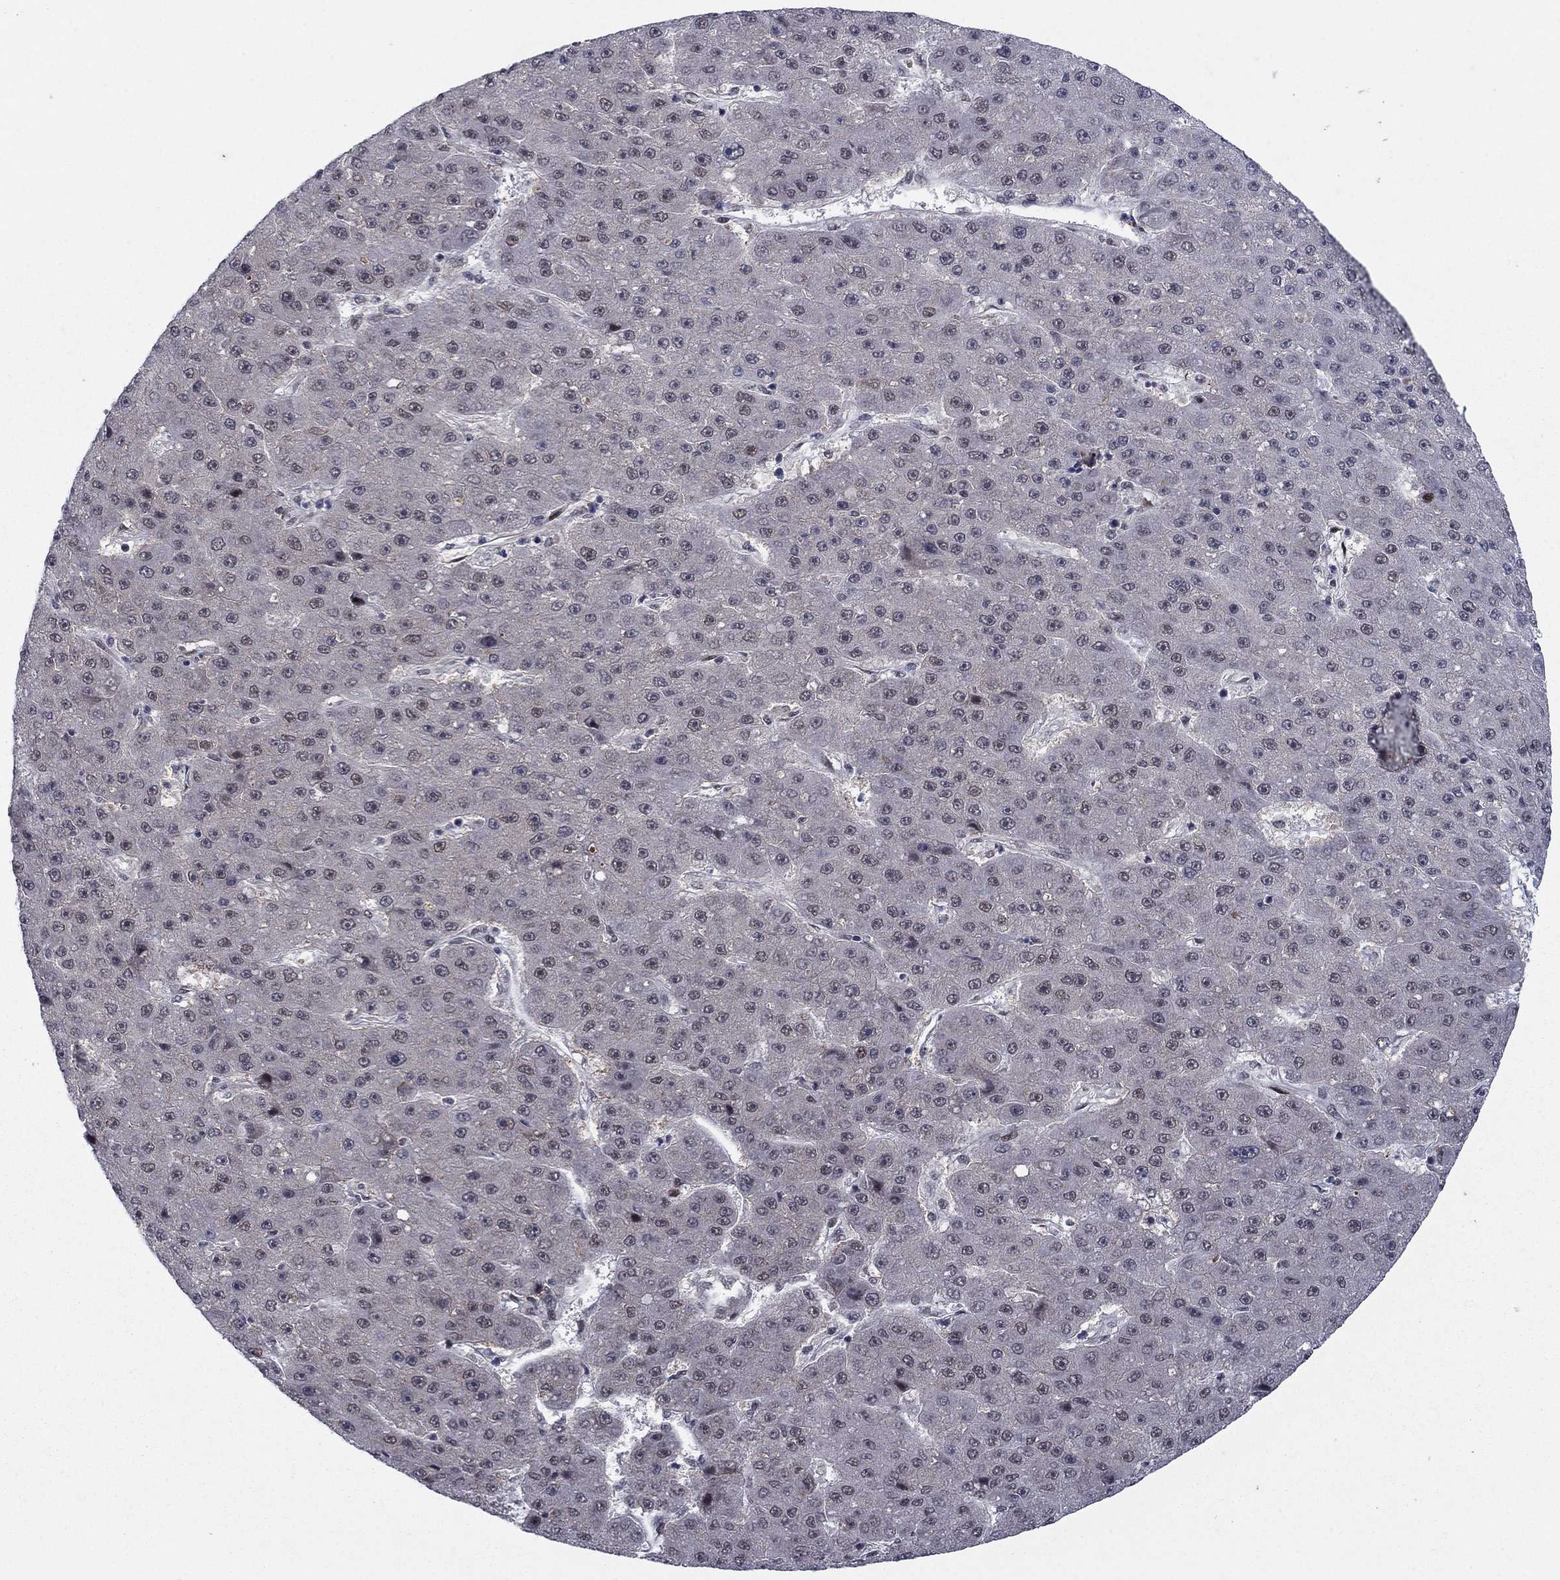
{"staining": {"intensity": "negative", "quantity": "none", "location": "none"}, "tissue": "liver cancer", "cell_type": "Tumor cells", "image_type": "cancer", "snomed": [{"axis": "morphology", "description": "Carcinoma, Hepatocellular, NOS"}, {"axis": "topography", "description": "Liver"}], "caption": "The image shows no significant positivity in tumor cells of liver cancer.", "gene": "PSMC1", "patient": {"sex": "male", "age": 67}}